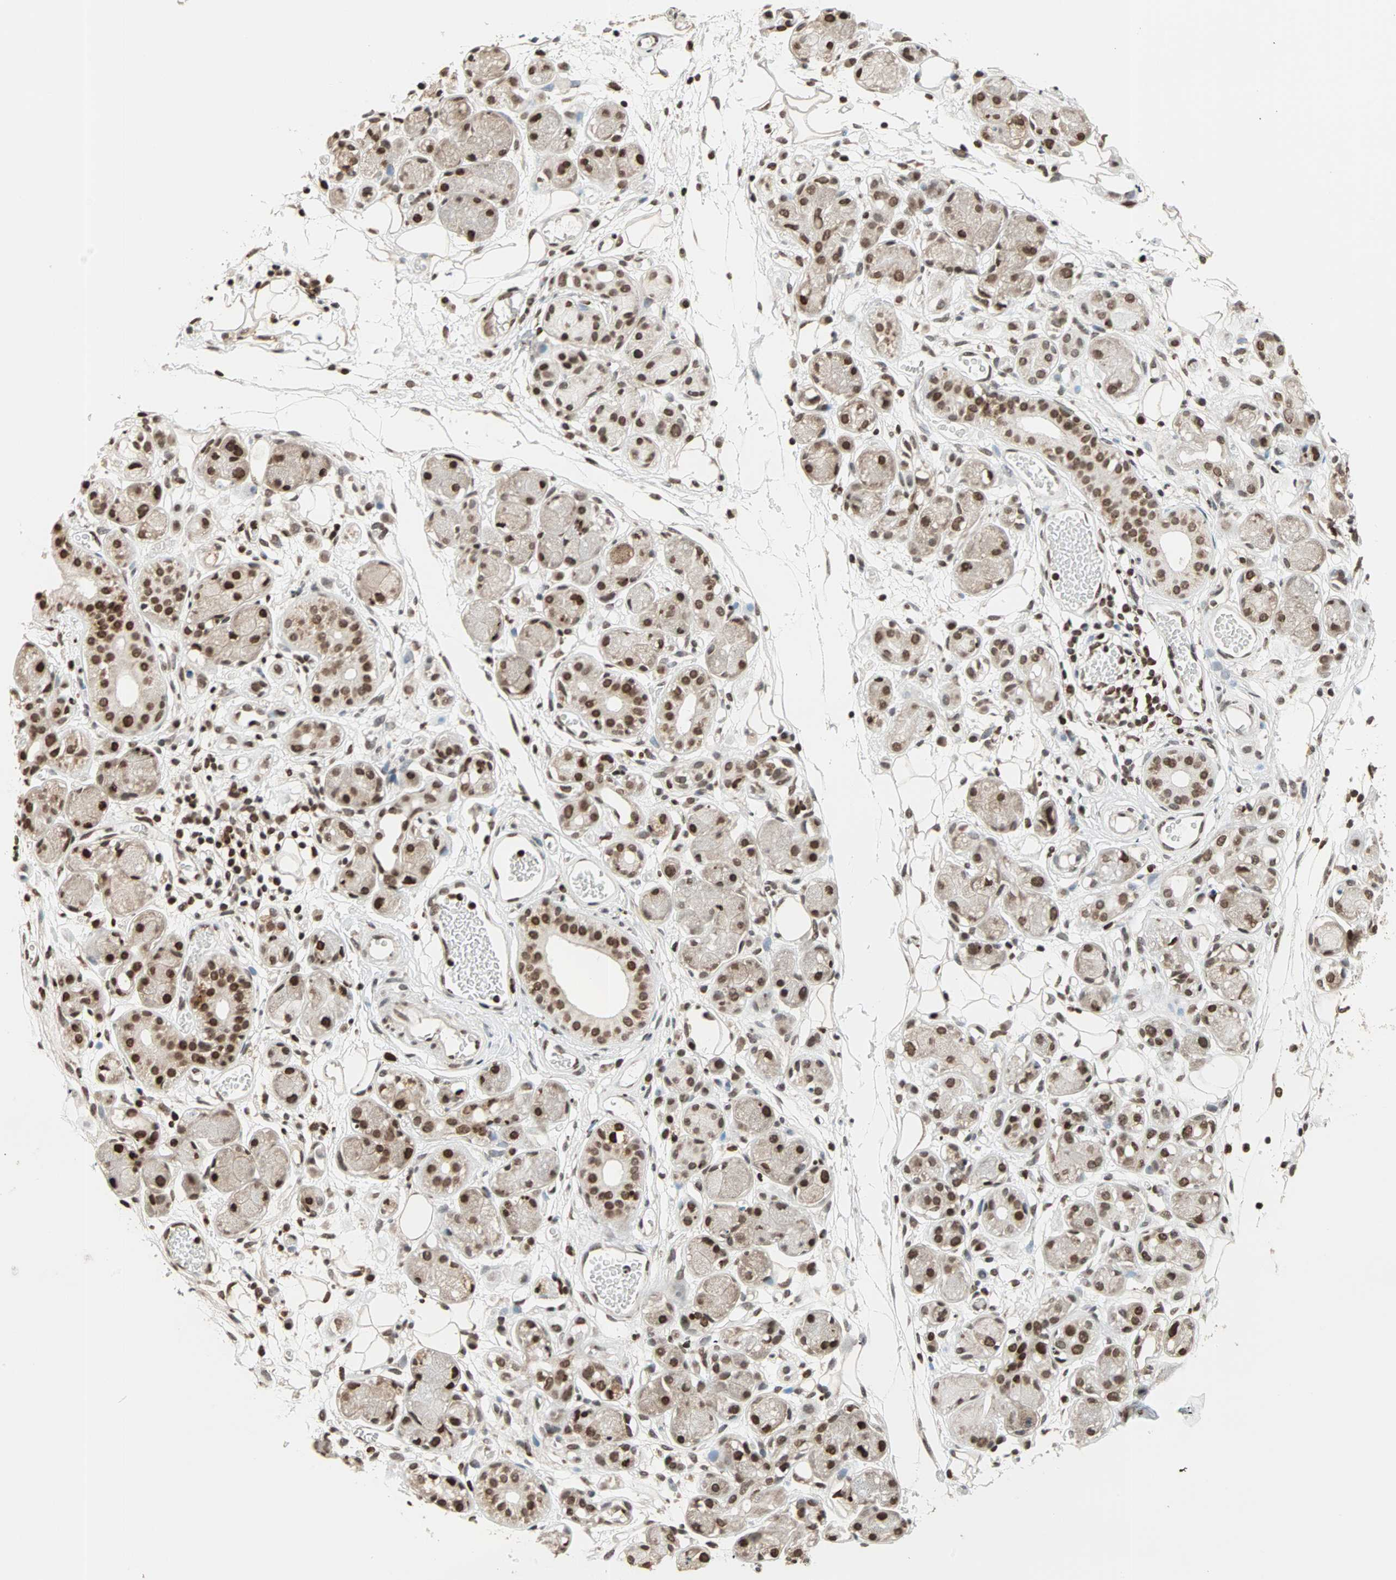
{"staining": {"intensity": "moderate", "quantity": ">75%", "location": "nuclear"}, "tissue": "soft tissue", "cell_type": "Fibroblasts", "image_type": "normal", "snomed": [{"axis": "morphology", "description": "Normal tissue, NOS"}, {"axis": "morphology", "description": "Inflammation, NOS"}, {"axis": "topography", "description": "Vascular tissue"}, {"axis": "topography", "description": "Salivary gland"}], "caption": "Fibroblasts demonstrate medium levels of moderate nuclear positivity in approximately >75% of cells in unremarkable soft tissue.", "gene": "DAZAP1", "patient": {"sex": "female", "age": 75}}